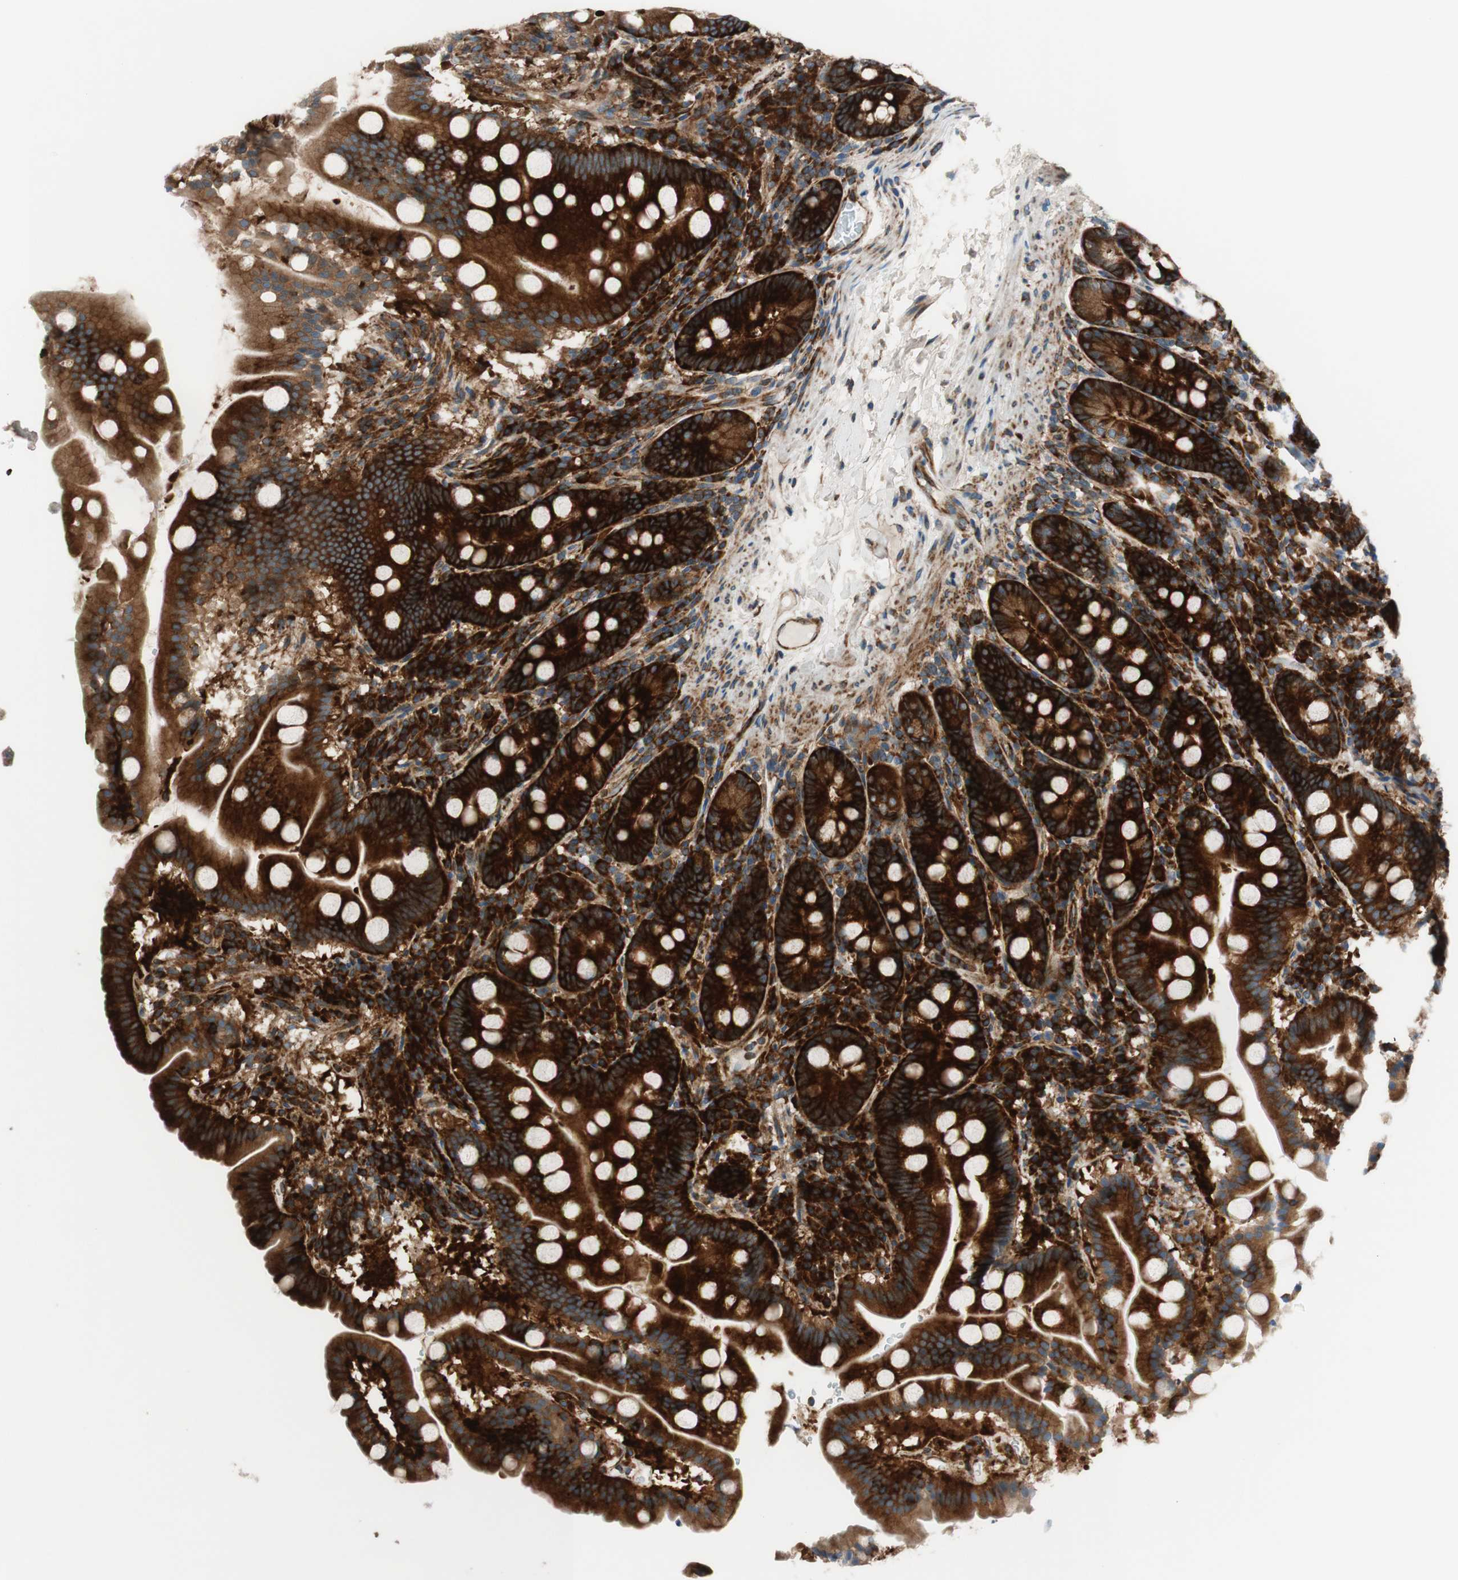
{"staining": {"intensity": "strong", "quantity": ">75%", "location": "cytoplasmic/membranous"}, "tissue": "duodenum", "cell_type": "Glandular cells", "image_type": "normal", "snomed": [{"axis": "morphology", "description": "Normal tissue, NOS"}, {"axis": "topography", "description": "Duodenum"}], "caption": "Immunohistochemical staining of unremarkable human duodenum shows high levels of strong cytoplasmic/membranous staining in approximately >75% of glandular cells.", "gene": "CCN4", "patient": {"sex": "male", "age": 50}}